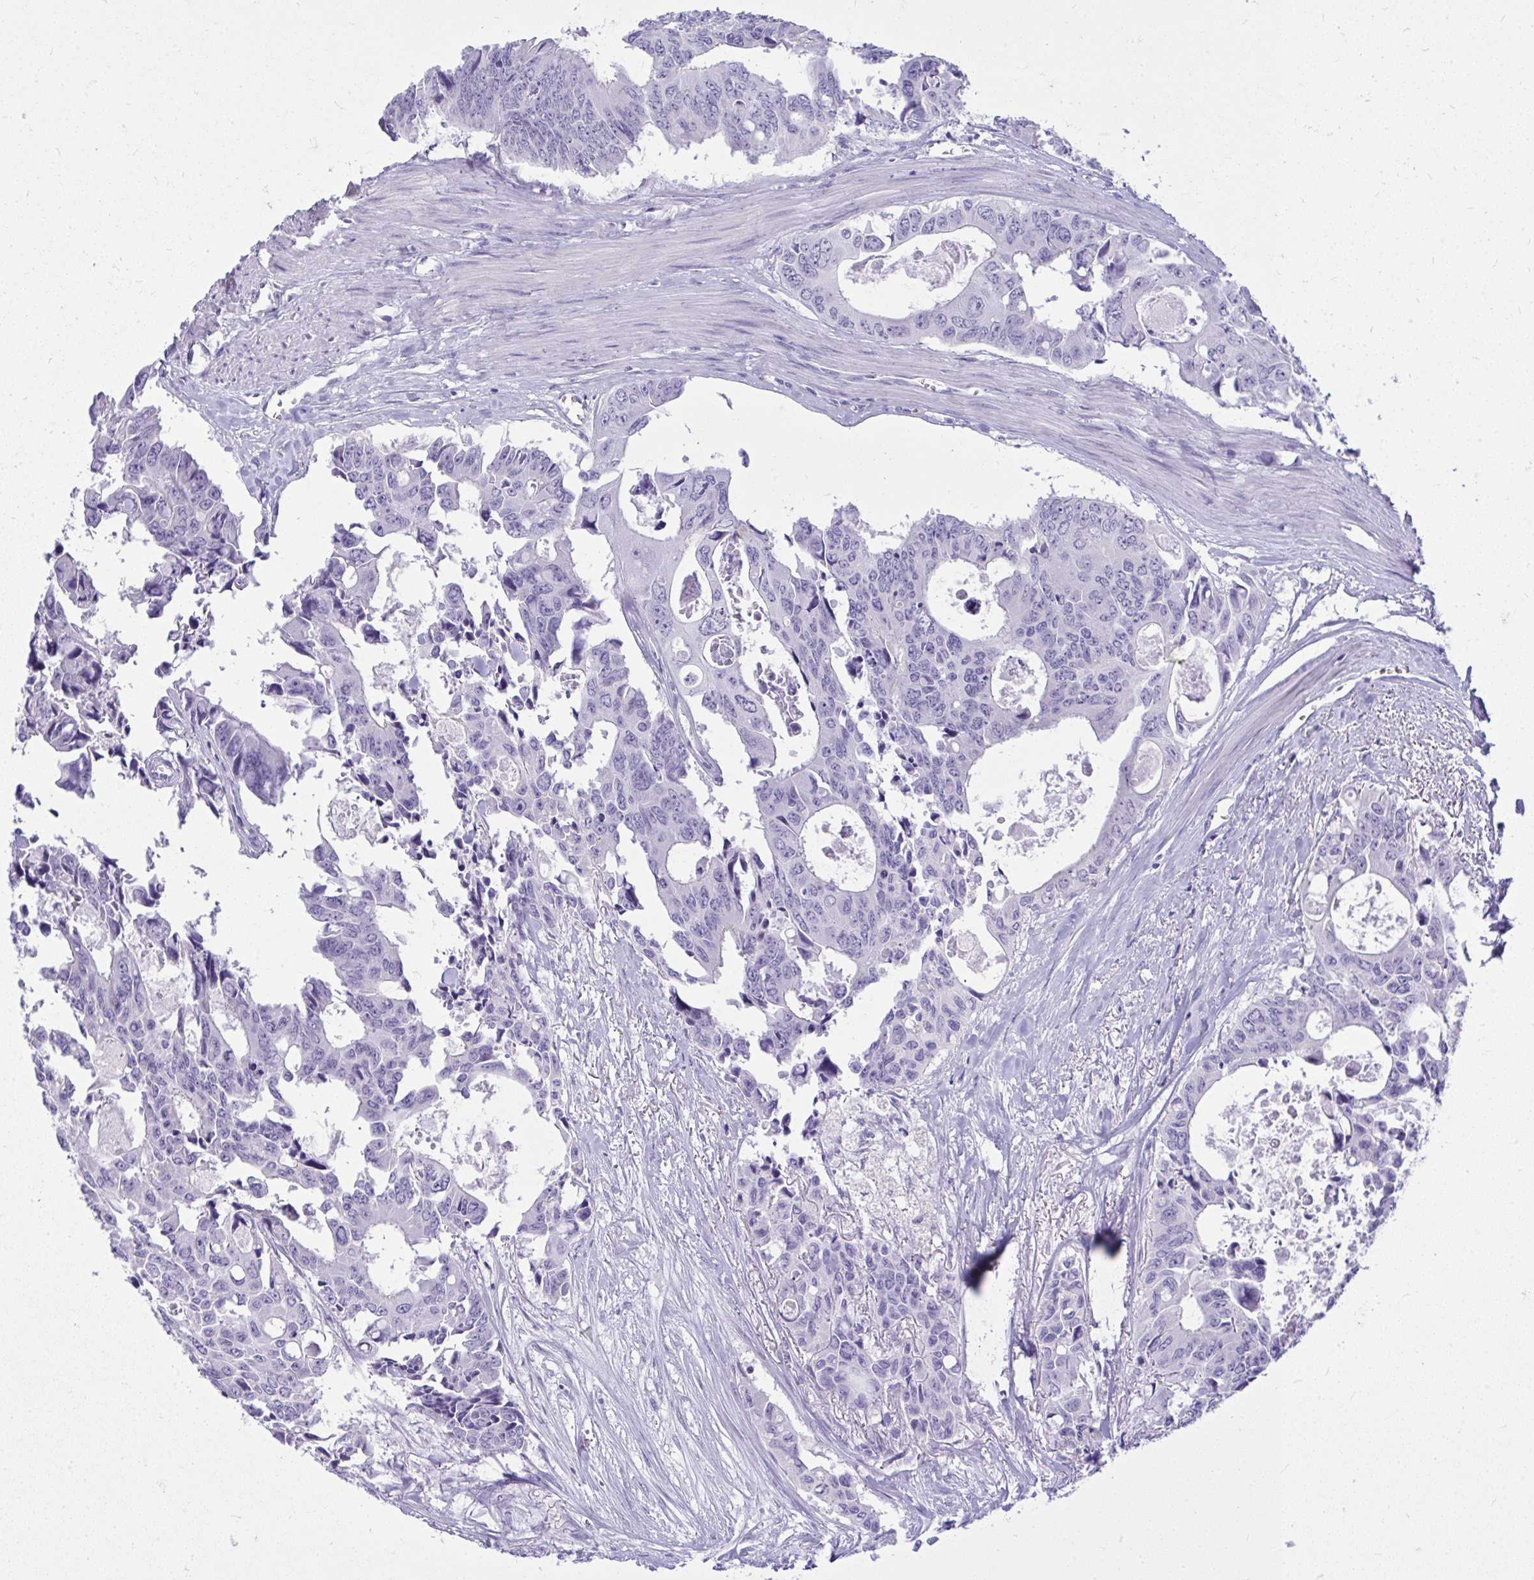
{"staining": {"intensity": "negative", "quantity": "none", "location": "none"}, "tissue": "colorectal cancer", "cell_type": "Tumor cells", "image_type": "cancer", "snomed": [{"axis": "morphology", "description": "Adenocarcinoma, NOS"}, {"axis": "topography", "description": "Rectum"}], "caption": "Immunohistochemistry (IHC) micrograph of neoplastic tissue: human adenocarcinoma (colorectal) stained with DAB (3,3'-diaminobenzidine) reveals no significant protein staining in tumor cells.", "gene": "PRM2", "patient": {"sex": "male", "age": 76}}